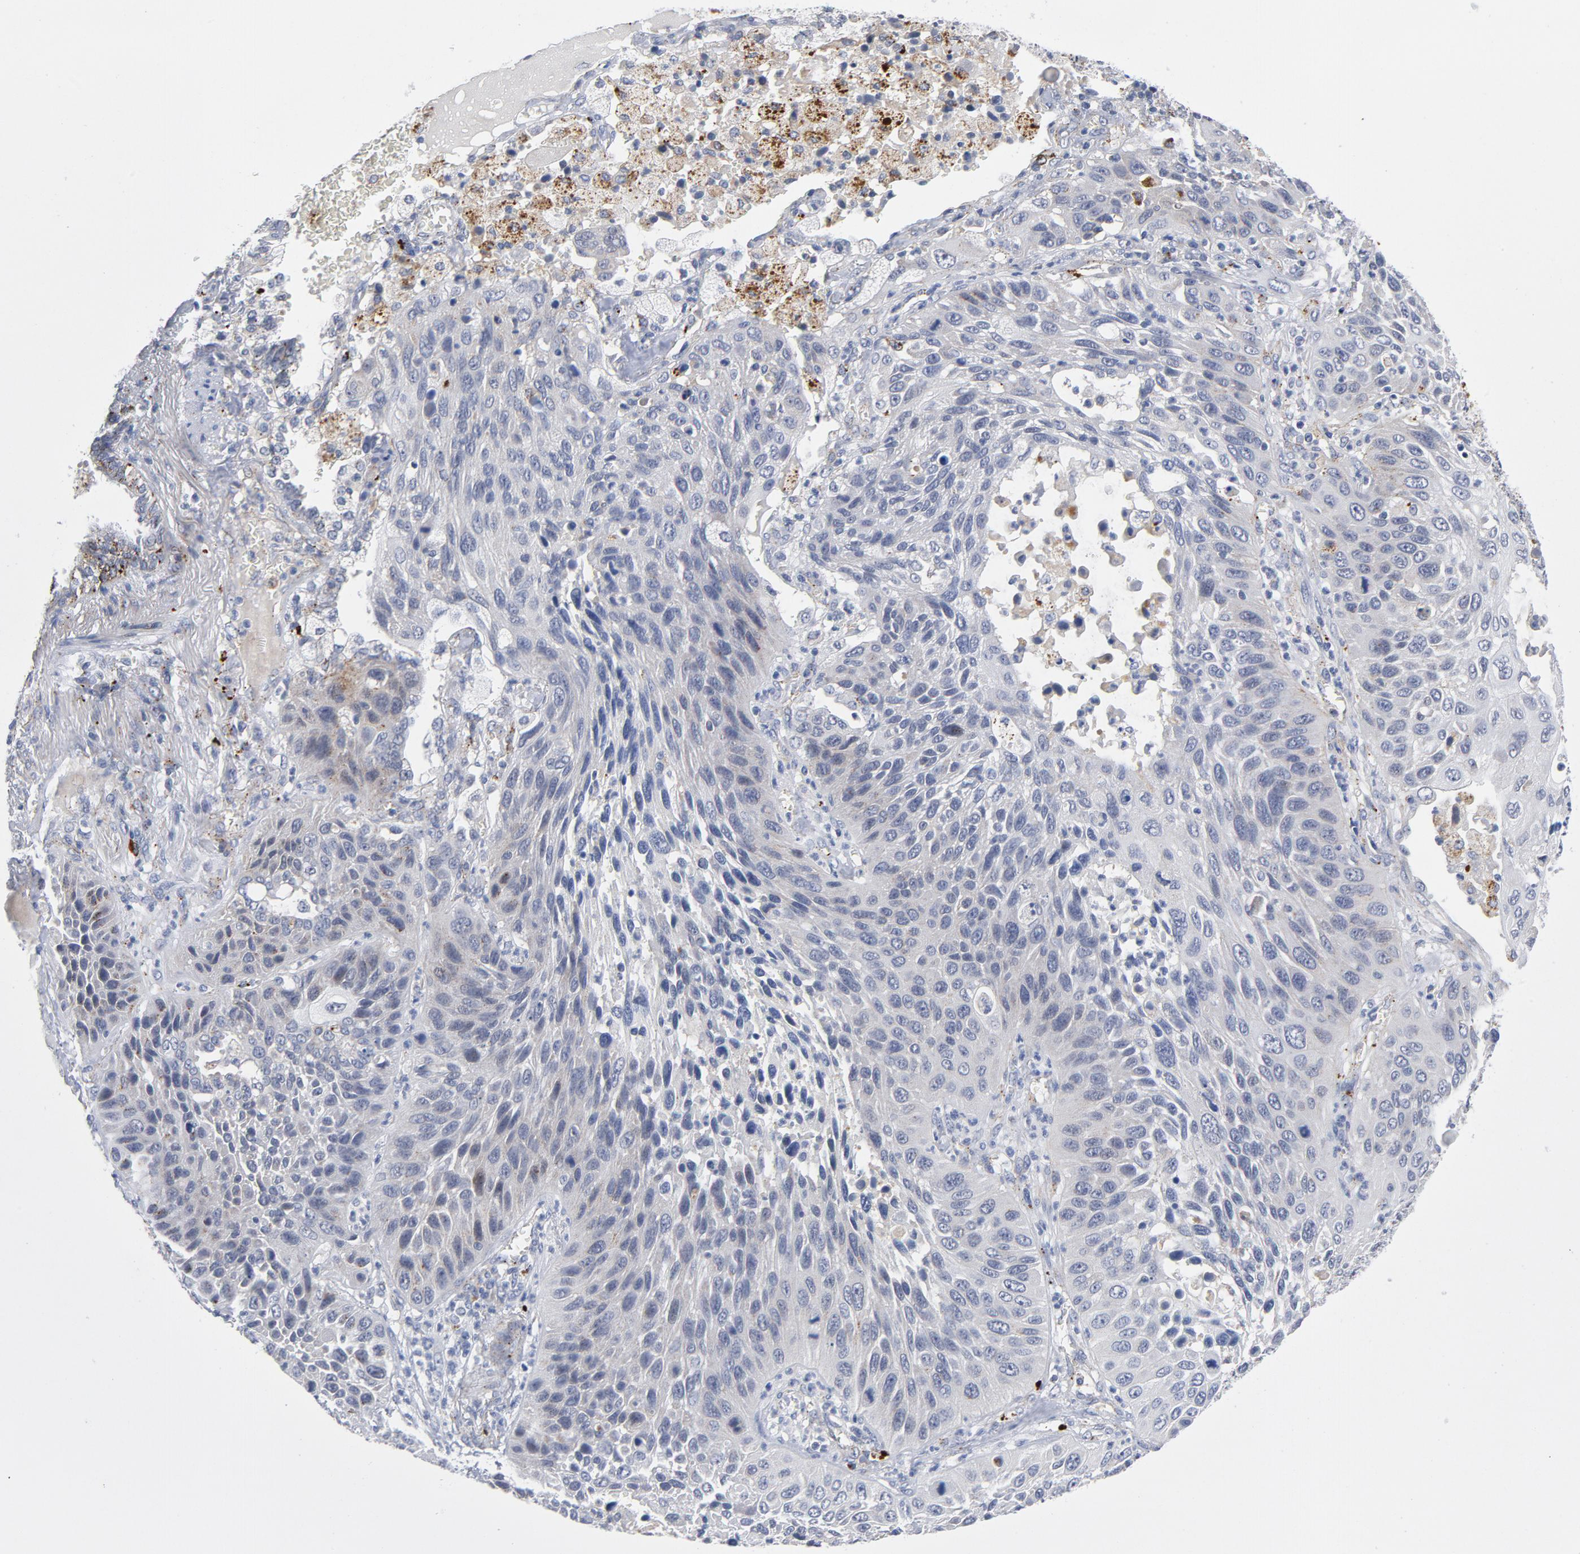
{"staining": {"intensity": "negative", "quantity": "none", "location": "none"}, "tissue": "lung cancer", "cell_type": "Tumor cells", "image_type": "cancer", "snomed": [{"axis": "morphology", "description": "Squamous cell carcinoma, NOS"}, {"axis": "topography", "description": "Lung"}], "caption": "DAB (3,3'-diaminobenzidine) immunohistochemical staining of lung cancer (squamous cell carcinoma) displays no significant staining in tumor cells.", "gene": "AKT2", "patient": {"sex": "female", "age": 76}}